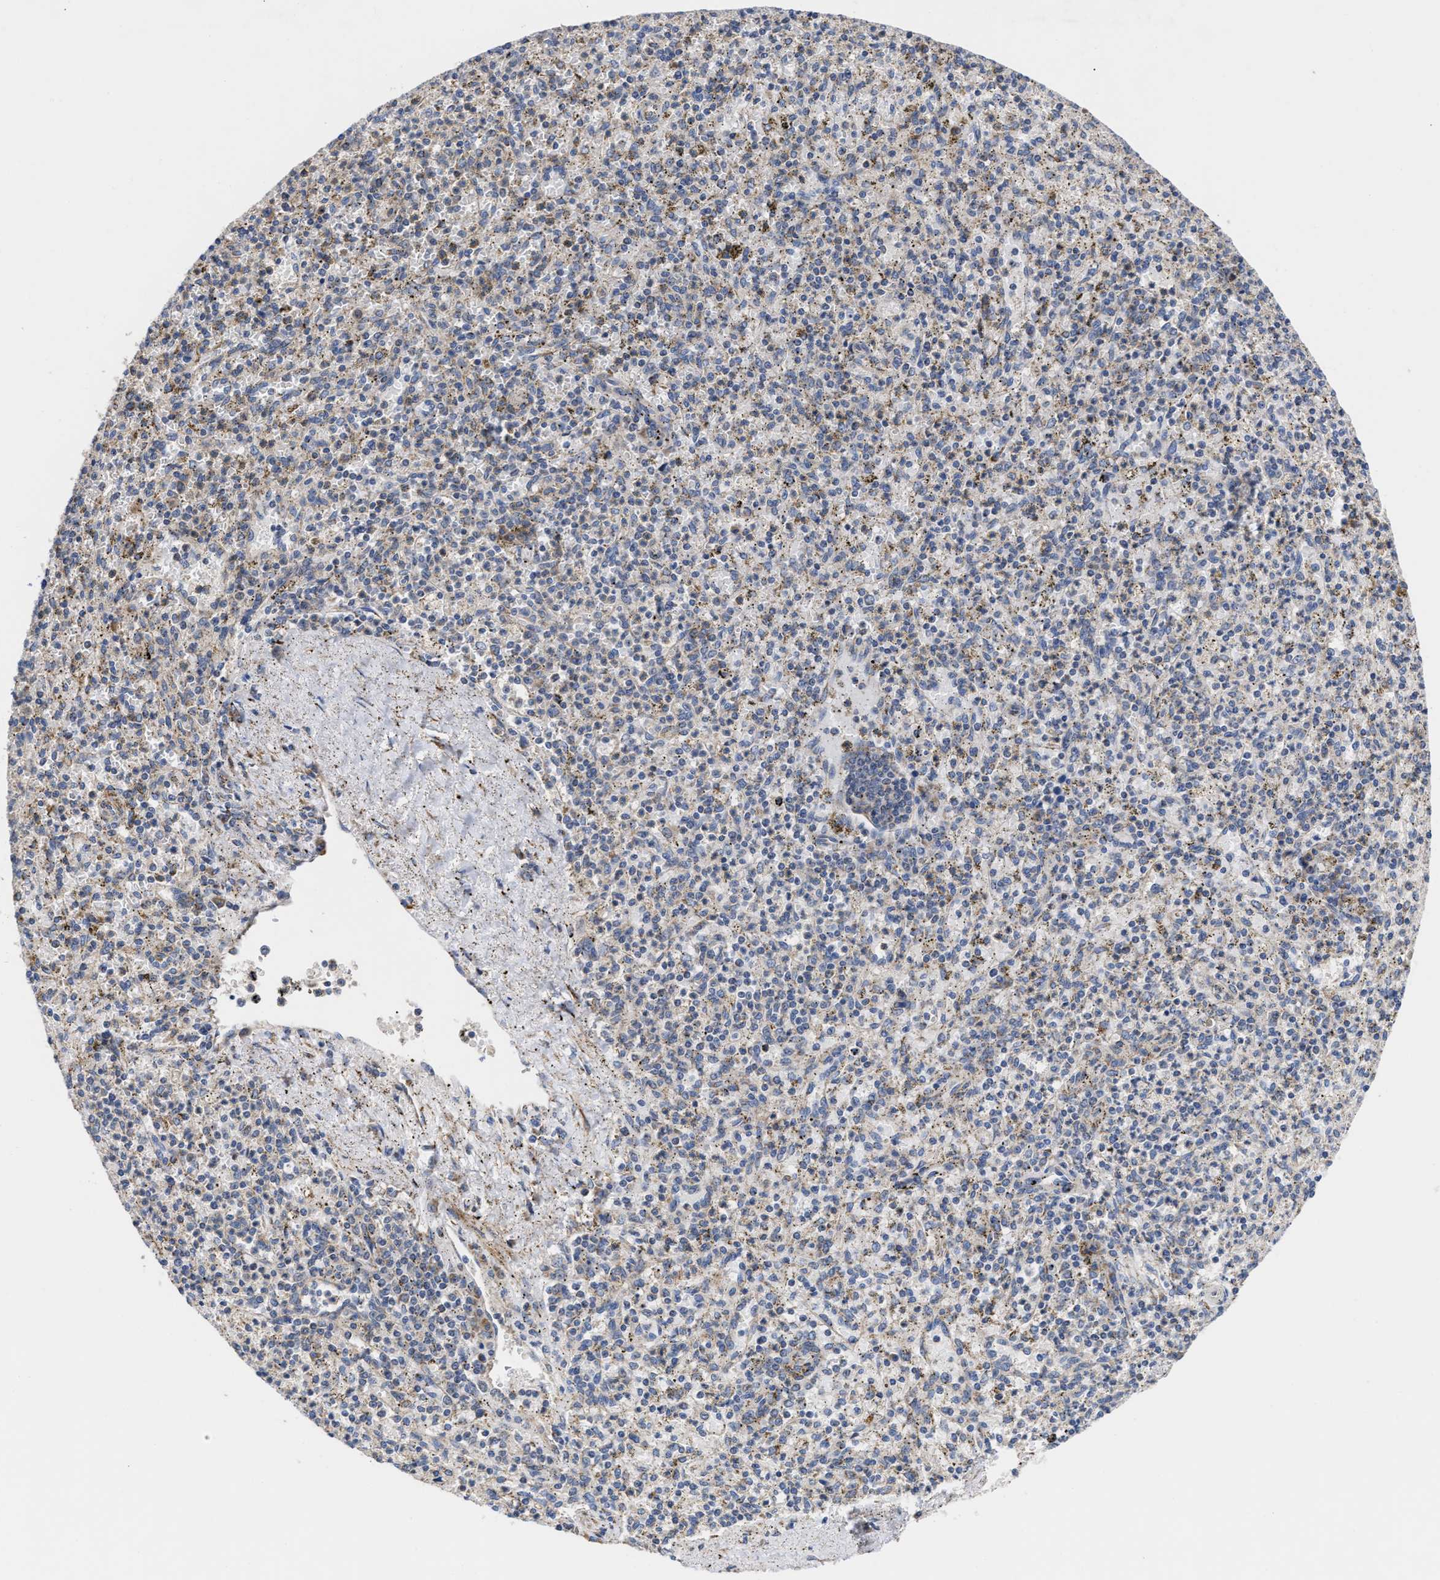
{"staining": {"intensity": "negative", "quantity": "none", "location": "none"}, "tissue": "spleen", "cell_type": "Cells in red pulp", "image_type": "normal", "snomed": [{"axis": "morphology", "description": "Normal tissue, NOS"}, {"axis": "topography", "description": "Spleen"}], "caption": "This is an IHC micrograph of benign human spleen. There is no staining in cells in red pulp.", "gene": "MALSU1", "patient": {"sex": "male", "age": 72}}